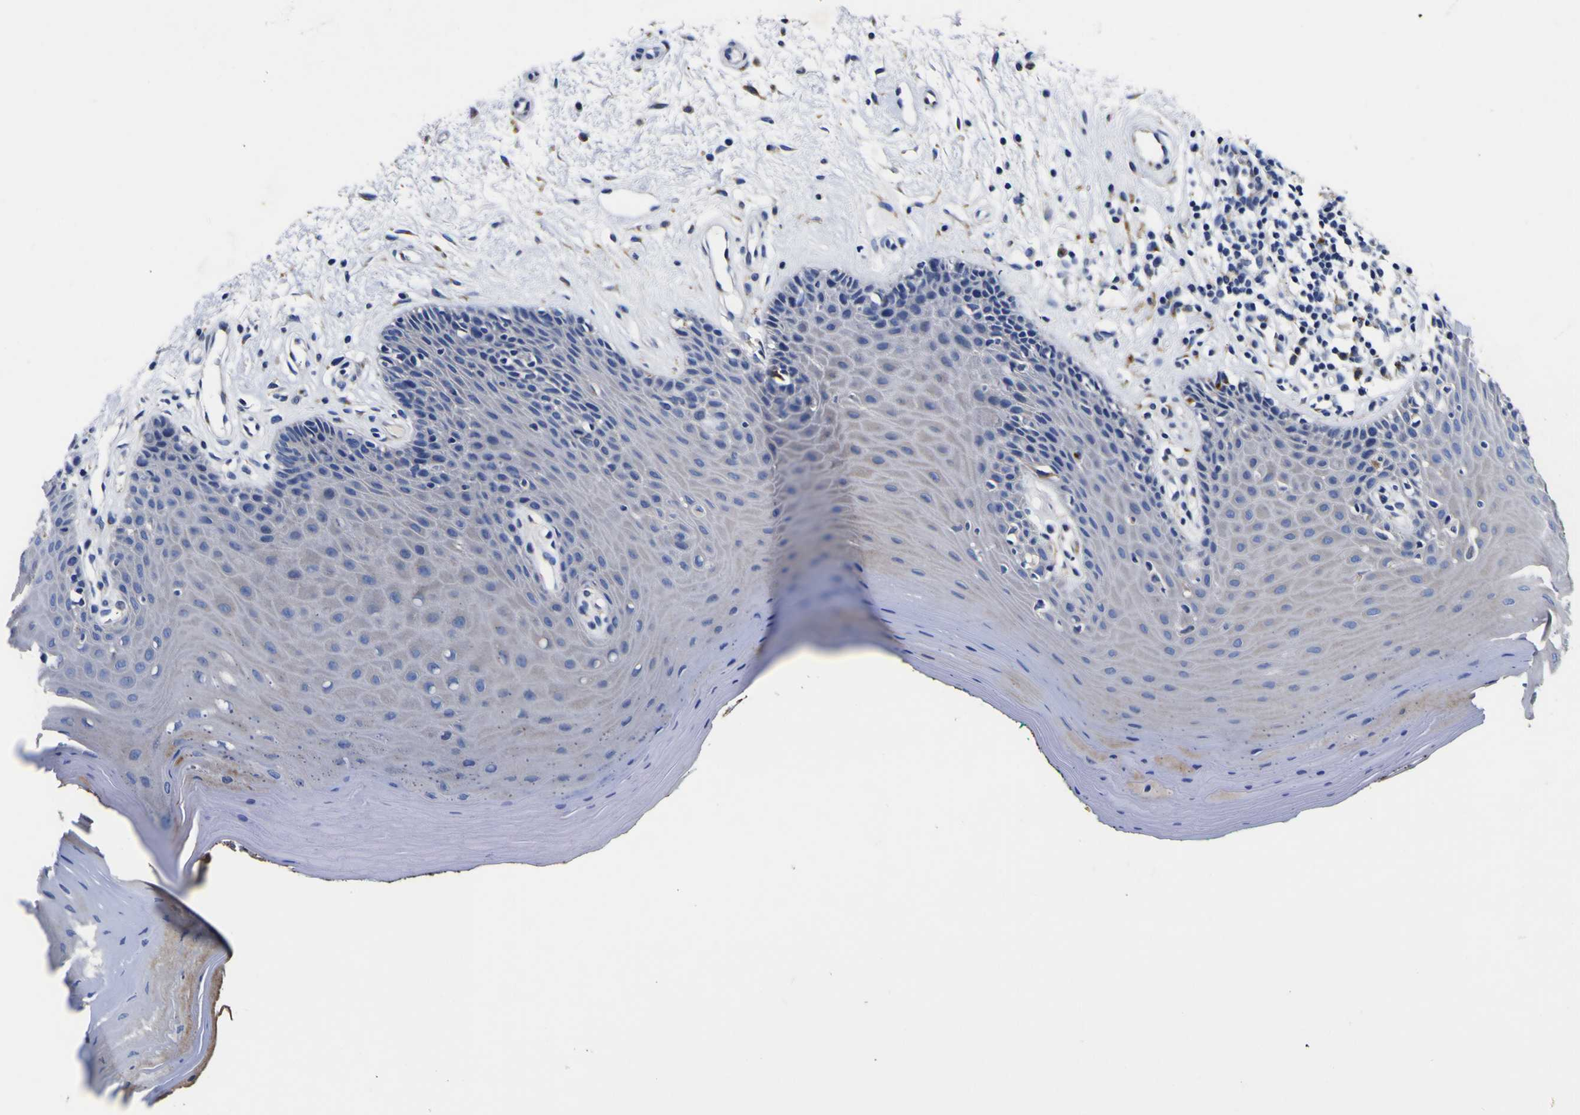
{"staining": {"intensity": "negative", "quantity": "none", "location": "none"}, "tissue": "oral mucosa", "cell_type": "Squamous epithelial cells", "image_type": "normal", "snomed": [{"axis": "morphology", "description": "Normal tissue, NOS"}, {"axis": "topography", "description": "Skeletal muscle"}, {"axis": "topography", "description": "Oral tissue"}], "caption": "Protein analysis of unremarkable oral mucosa reveals no significant positivity in squamous epithelial cells.", "gene": "COA1", "patient": {"sex": "male", "age": 58}}